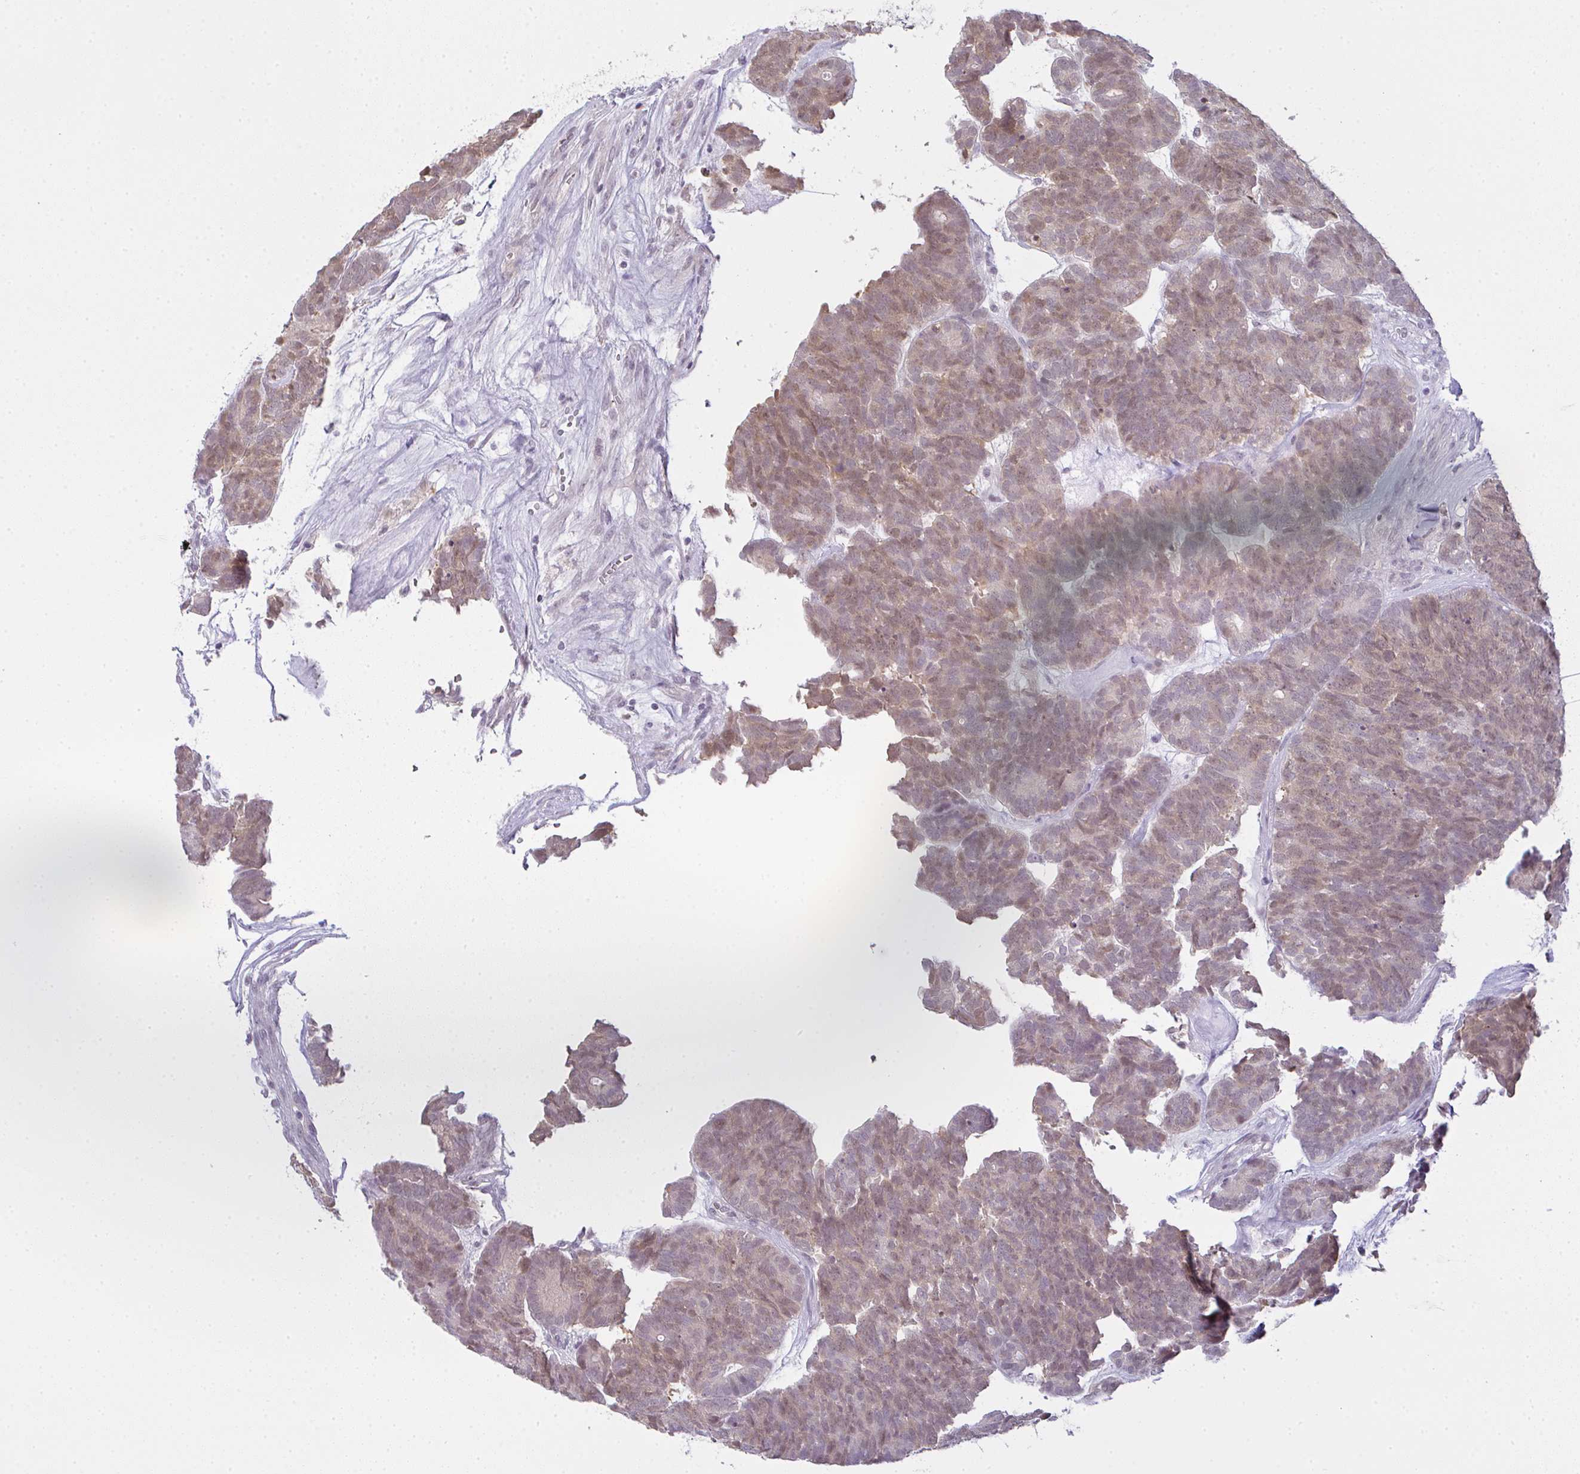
{"staining": {"intensity": "weak", "quantity": "25%-75%", "location": "nuclear"}, "tissue": "head and neck cancer", "cell_type": "Tumor cells", "image_type": "cancer", "snomed": [{"axis": "morphology", "description": "Adenocarcinoma, NOS"}, {"axis": "topography", "description": "Head-Neck"}], "caption": "This photomicrograph demonstrates IHC staining of human adenocarcinoma (head and neck), with low weak nuclear expression in about 25%-75% of tumor cells.", "gene": "CSE1L", "patient": {"sex": "female", "age": 81}}